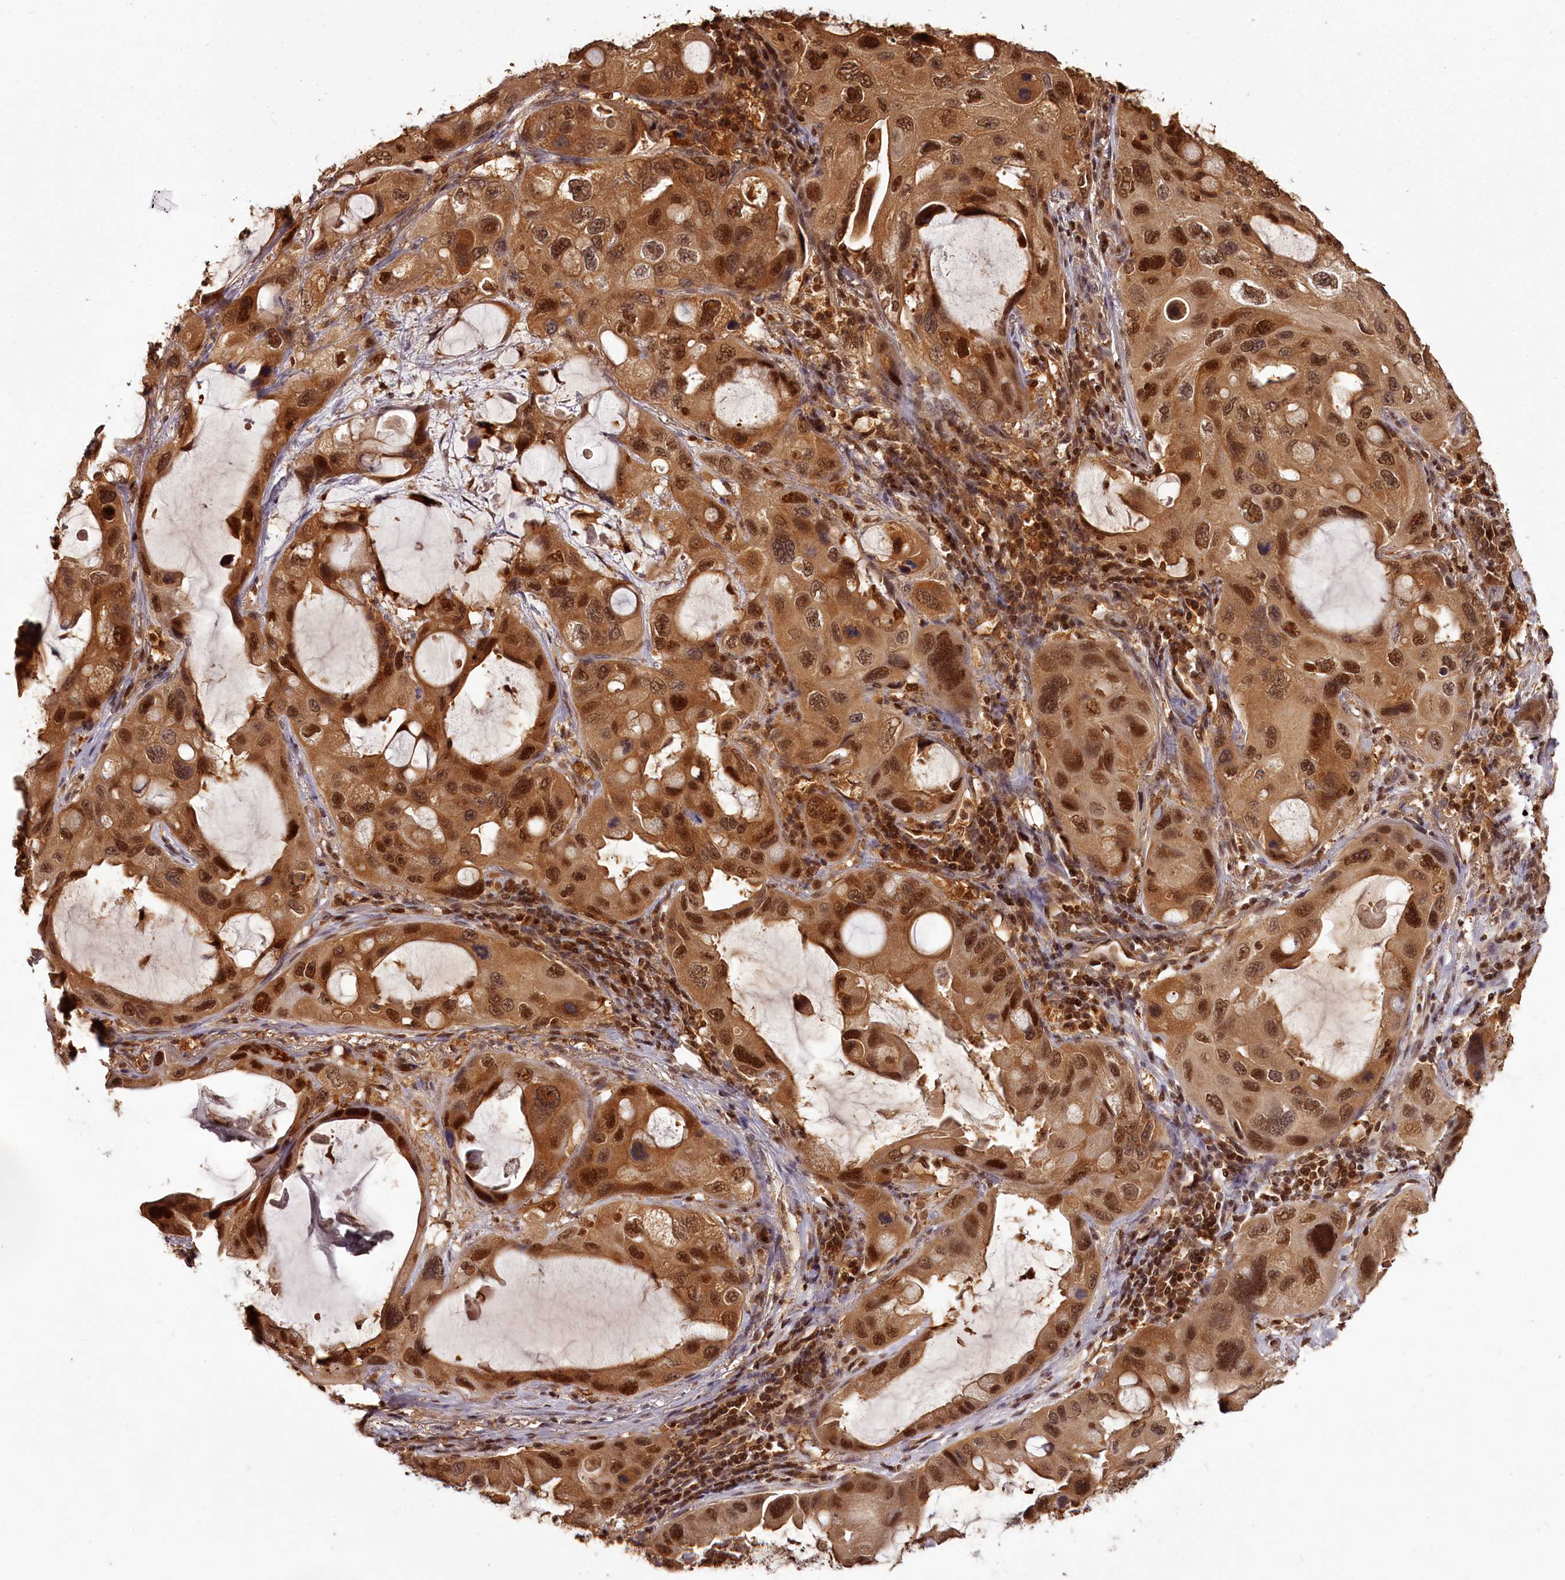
{"staining": {"intensity": "strong", "quantity": ">75%", "location": "cytoplasmic/membranous,nuclear"}, "tissue": "lung cancer", "cell_type": "Tumor cells", "image_type": "cancer", "snomed": [{"axis": "morphology", "description": "Squamous cell carcinoma, NOS"}, {"axis": "topography", "description": "Lung"}], "caption": "This is an image of immunohistochemistry staining of lung cancer (squamous cell carcinoma), which shows strong positivity in the cytoplasmic/membranous and nuclear of tumor cells.", "gene": "NPRL2", "patient": {"sex": "female", "age": 73}}